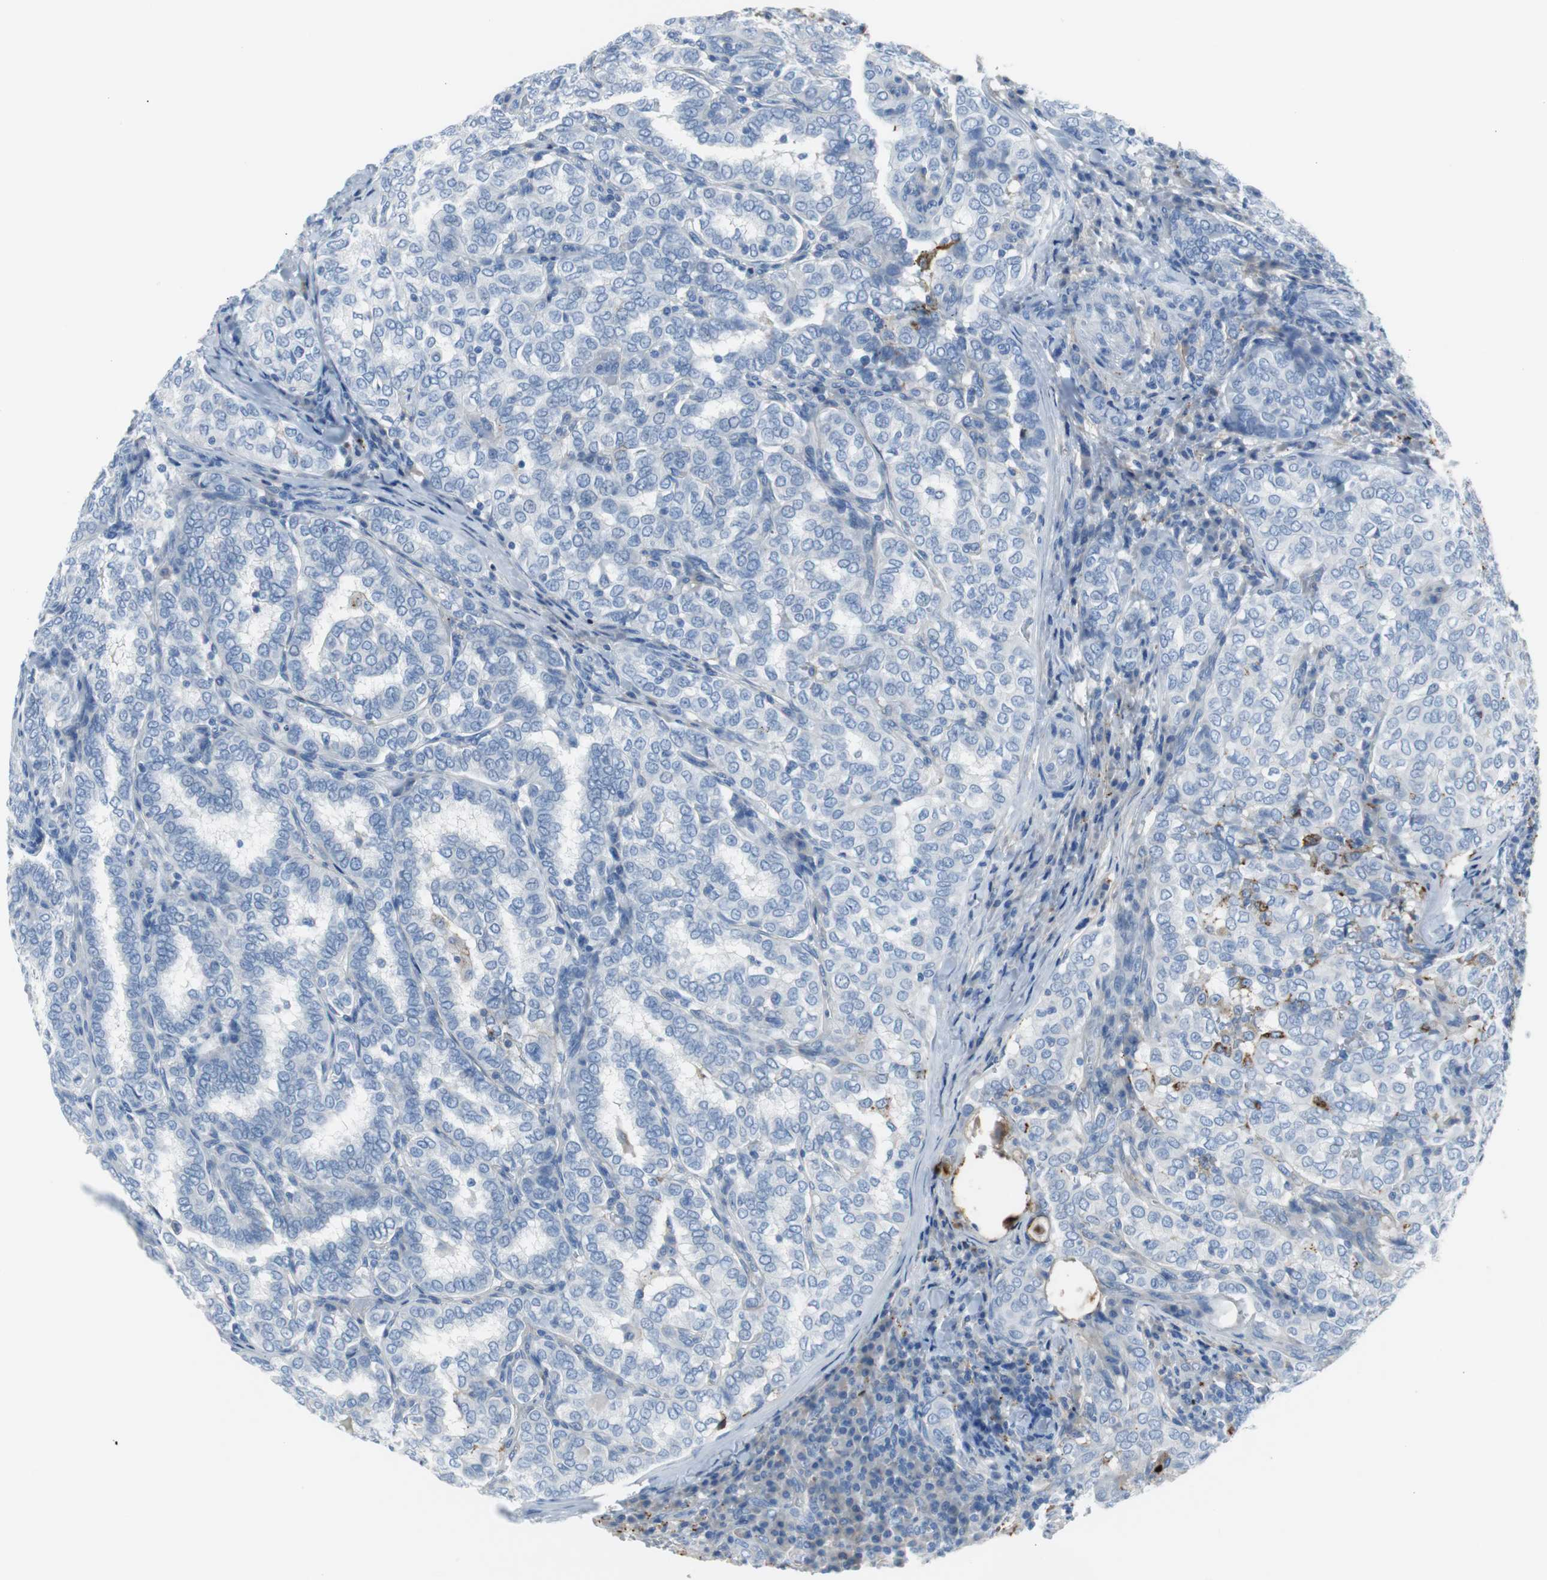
{"staining": {"intensity": "moderate", "quantity": "<25%", "location": "cytoplasmic/membranous"}, "tissue": "thyroid cancer", "cell_type": "Tumor cells", "image_type": "cancer", "snomed": [{"axis": "morphology", "description": "Papillary adenocarcinoma, NOS"}, {"axis": "topography", "description": "Thyroid gland"}], "caption": "Thyroid papillary adenocarcinoma was stained to show a protein in brown. There is low levels of moderate cytoplasmic/membranous expression in about <25% of tumor cells.", "gene": "APCS", "patient": {"sex": "female", "age": 30}}